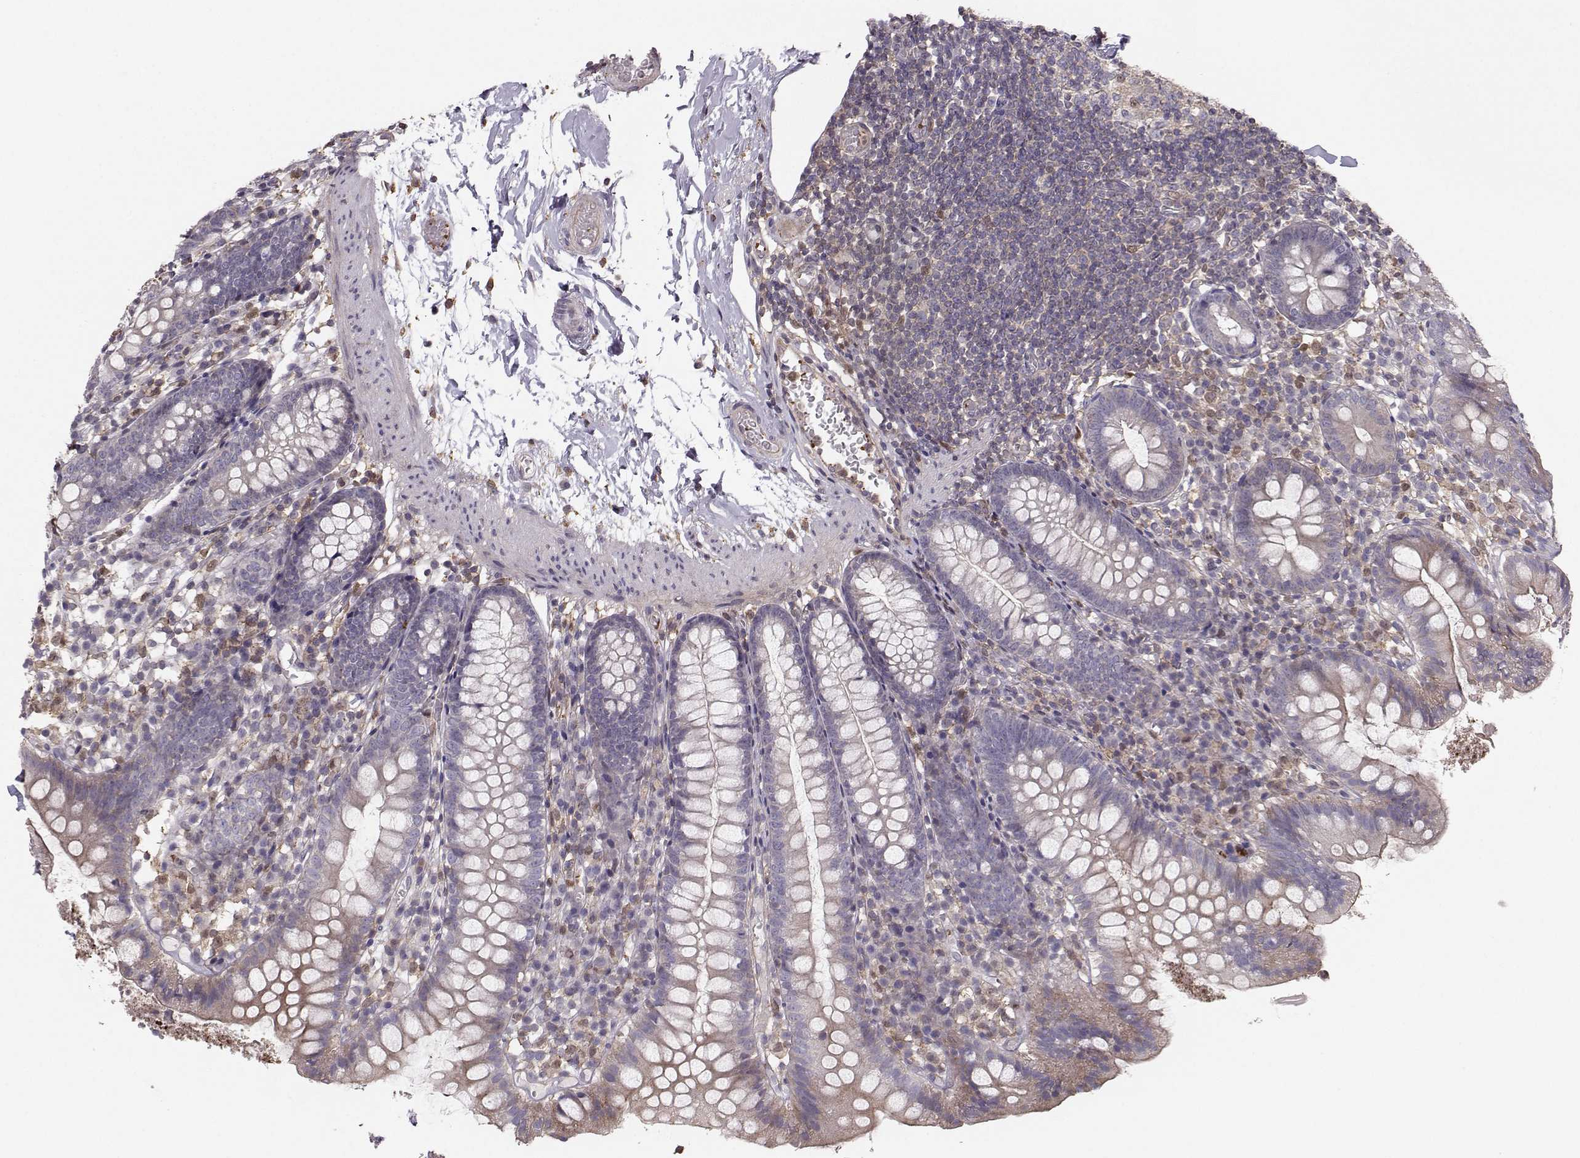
{"staining": {"intensity": "moderate", "quantity": "<25%", "location": "cytoplasmic/membranous"}, "tissue": "small intestine", "cell_type": "Glandular cells", "image_type": "normal", "snomed": [{"axis": "morphology", "description": "Normal tissue, NOS"}, {"axis": "topography", "description": "Small intestine"}], "caption": "Moderate cytoplasmic/membranous protein positivity is appreciated in about <25% of glandular cells in small intestine. Ihc stains the protein of interest in brown and the nuclei are stained blue.", "gene": "ASB16", "patient": {"sex": "female", "age": 90}}